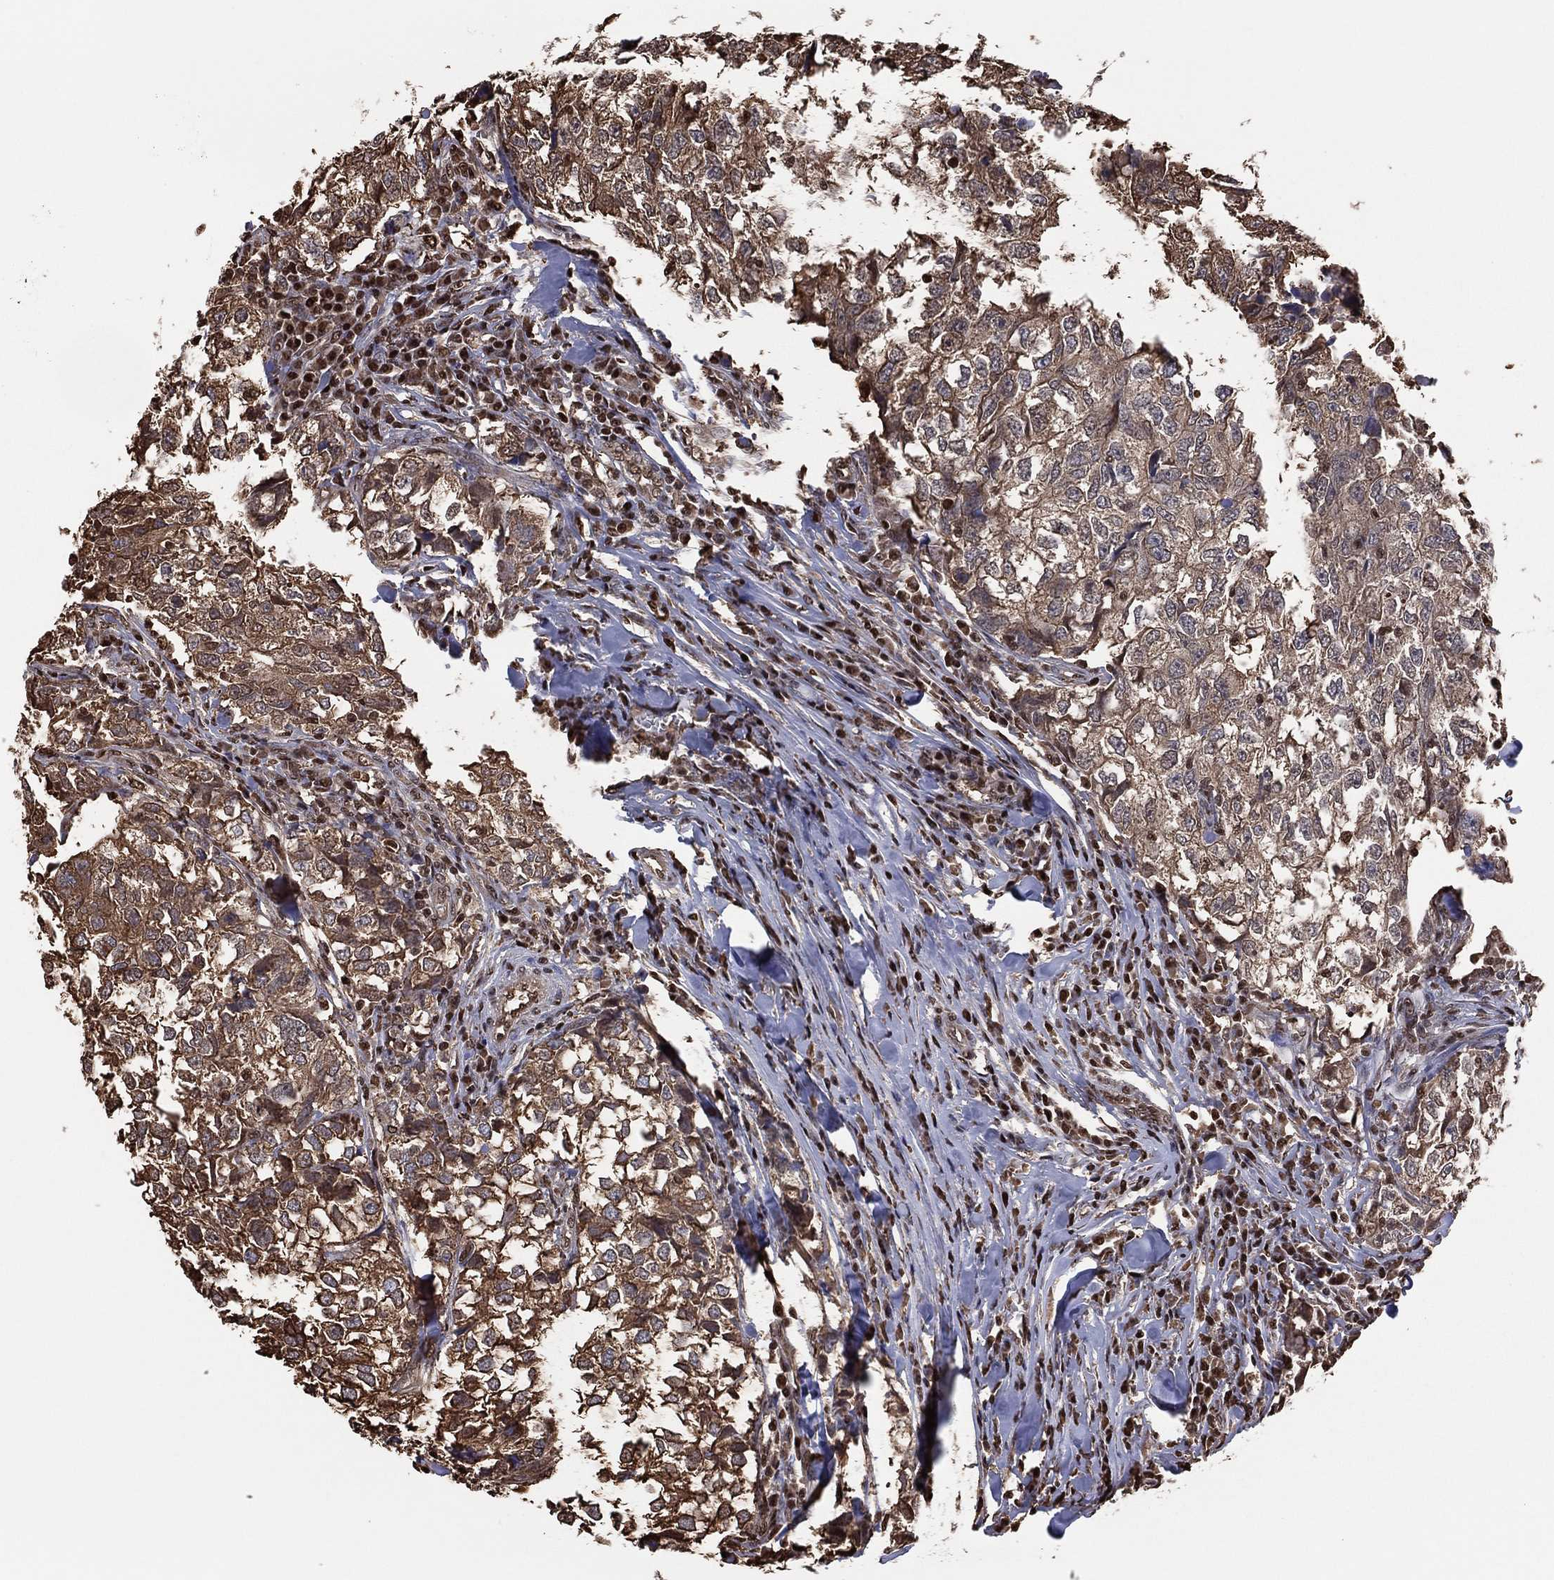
{"staining": {"intensity": "moderate", "quantity": "25%-75%", "location": "cytoplasmic/membranous,nuclear"}, "tissue": "breast cancer", "cell_type": "Tumor cells", "image_type": "cancer", "snomed": [{"axis": "morphology", "description": "Duct carcinoma"}, {"axis": "topography", "description": "Breast"}], "caption": "Human invasive ductal carcinoma (breast) stained with a protein marker demonstrates moderate staining in tumor cells.", "gene": "GAPDH", "patient": {"sex": "female", "age": 30}}